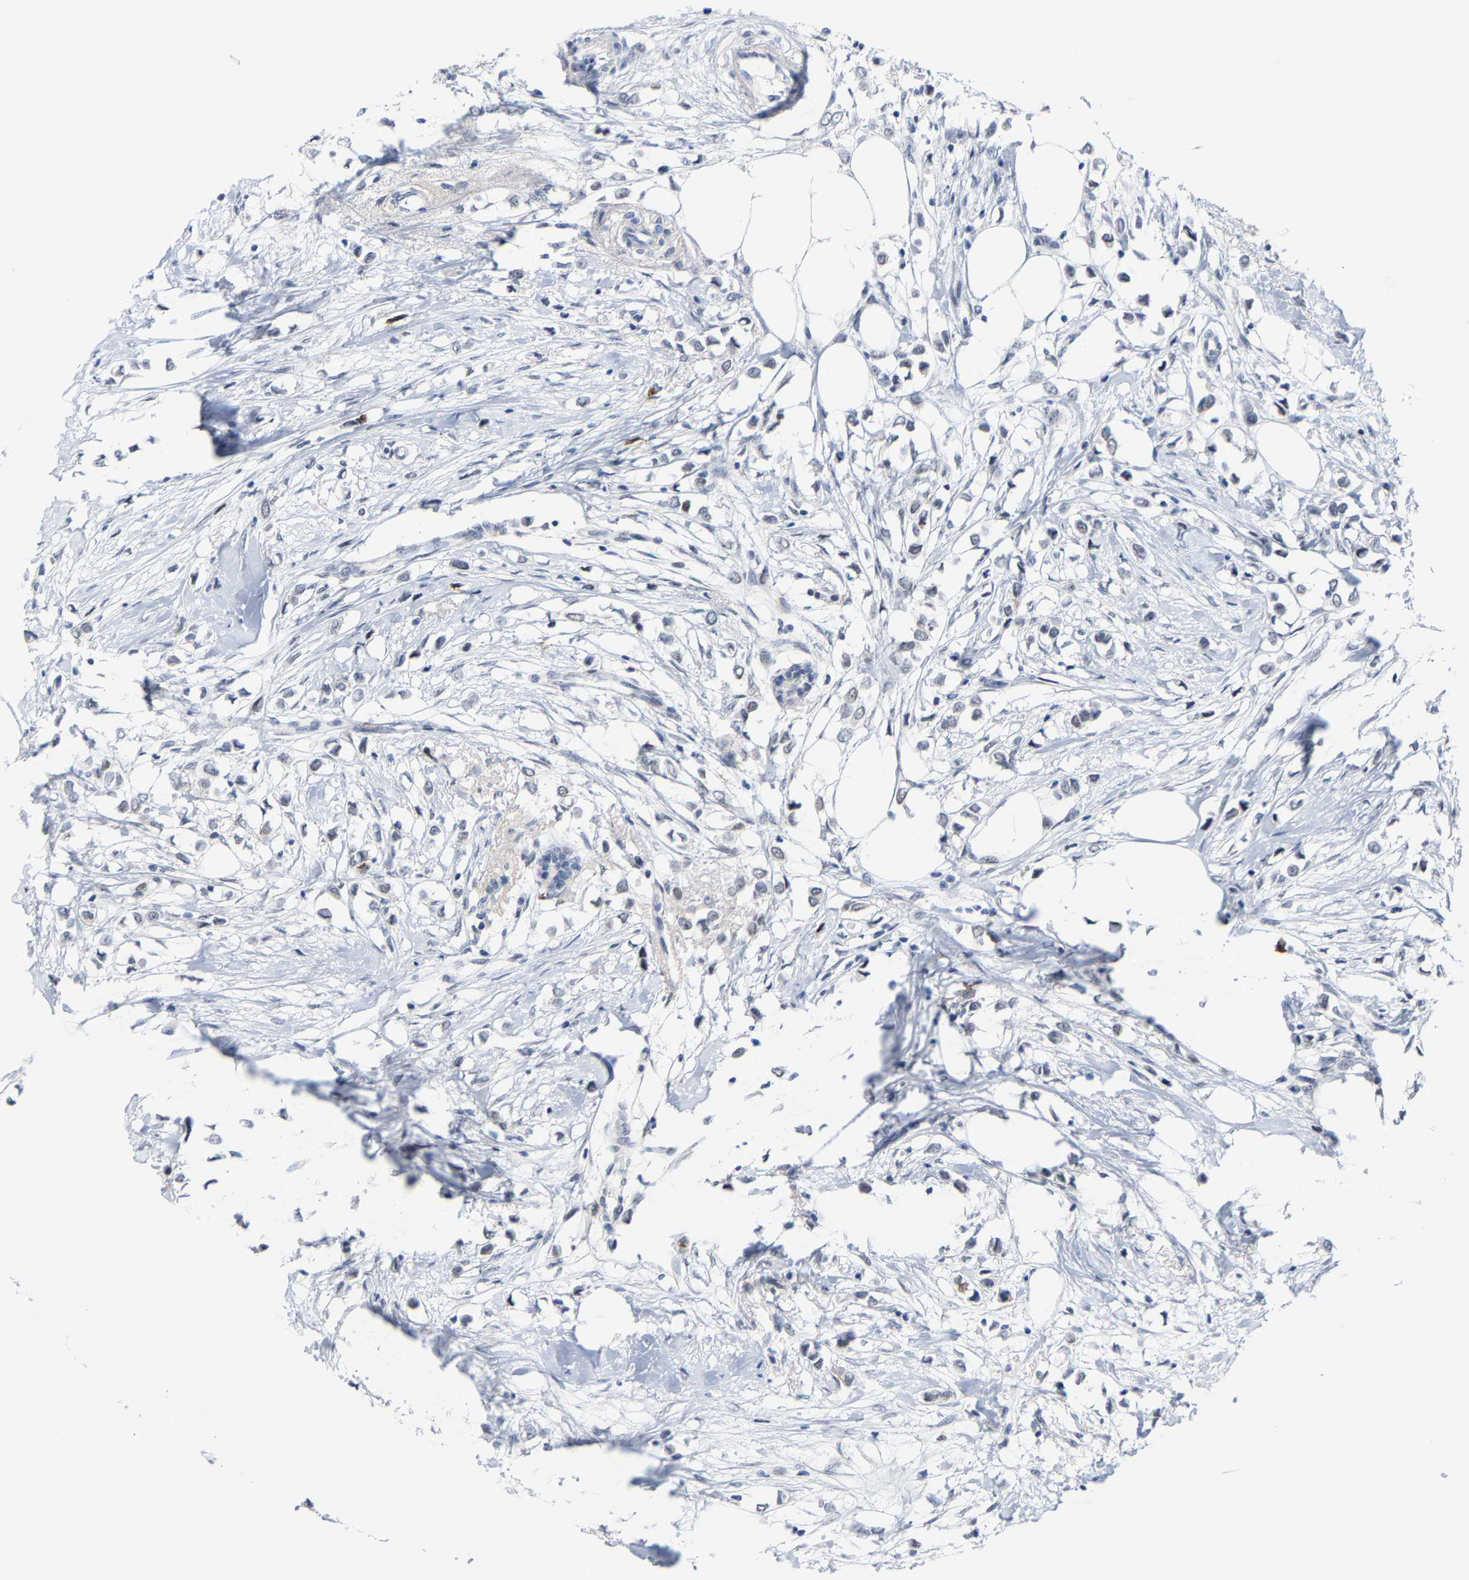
{"staining": {"intensity": "negative", "quantity": "none", "location": "none"}, "tissue": "breast cancer", "cell_type": "Tumor cells", "image_type": "cancer", "snomed": [{"axis": "morphology", "description": "Lobular carcinoma"}, {"axis": "topography", "description": "Breast"}], "caption": "Breast cancer stained for a protein using immunohistochemistry reveals no positivity tumor cells.", "gene": "FAM180A", "patient": {"sex": "female", "age": 51}}